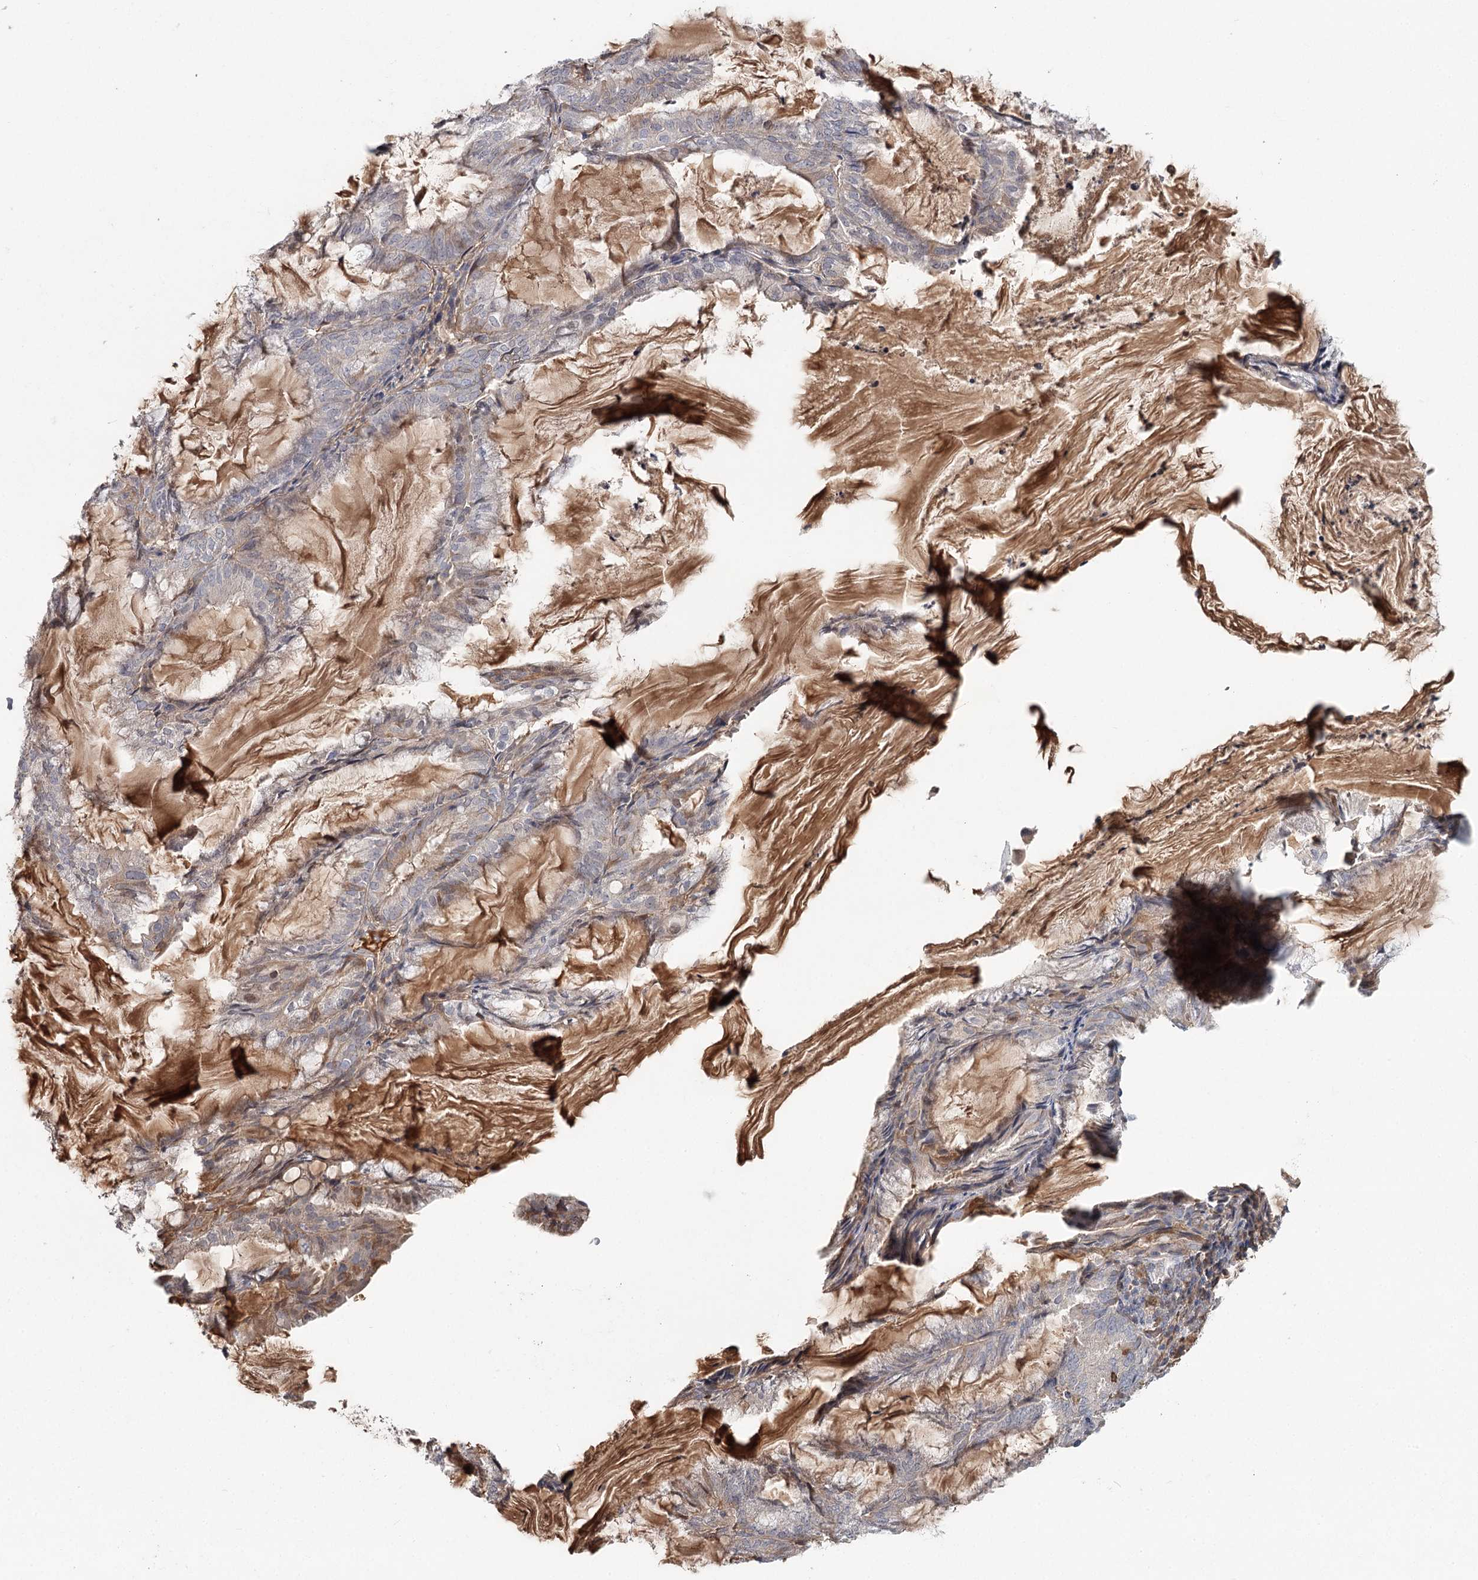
{"staining": {"intensity": "moderate", "quantity": "<25%", "location": "cytoplasmic/membranous"}, "tissue": "endometrial cancer", "cell_type": "Tumor cells", "image_type": "cancer", "snomed": [{"axis": "morphology", "description": "Adenocarcinoma, NOS"}, {"axis": "topography", "description": "Endometrium"}], "caption": "Brown immunohistochemical staining in endometrial cancer demonstrates moderate cytoplasmic/membranous positivity in about <25% of tumor cells. The staining was performed using DAB to visualize the protein expression in brown, while the nuclei were stained in blue with hematoxylin (Magnification: 20x).", "gene": "DHRS9", "patient": {"sex": "female", "age": 86}}